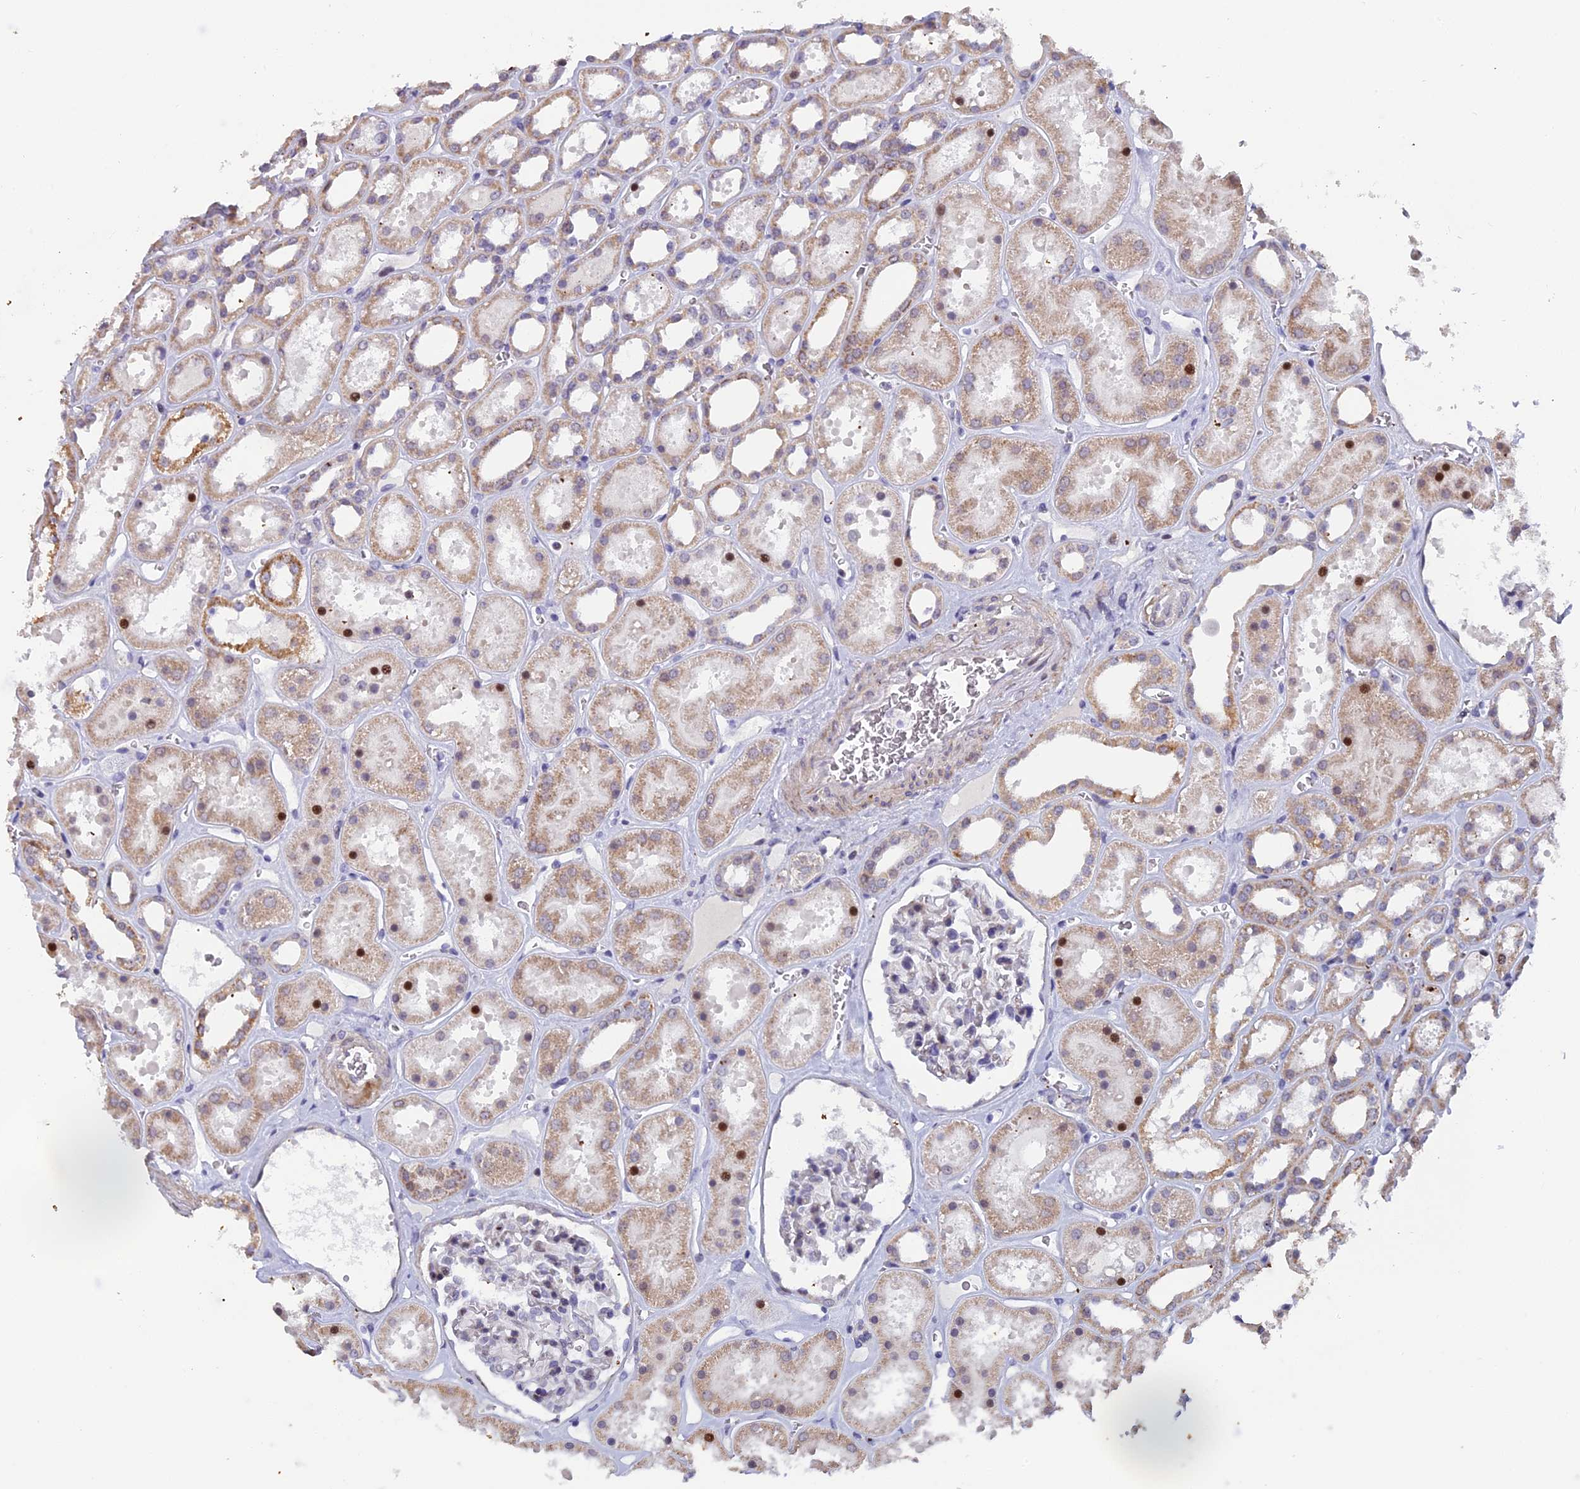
{"staining": {"intensity": "weak", "quantity": "<25%", "location": "nuclear"}, "tissue": "kidney", "cell_type": "Cells in glomeruli", "image_type": "normal", "snomed": [{"axis": "morphology", "description": "Normal tissue, NOS"}, {"axis": "topography", "description": "Kidney"}], "caption": "Cells in glomeruli show no significant staining in normal kidney. (DAB immunohistochemistry (IHC) with hematoxylin counter stain).", "gene": "XKR9", "patient": {"sex": "female", "age": 41}}